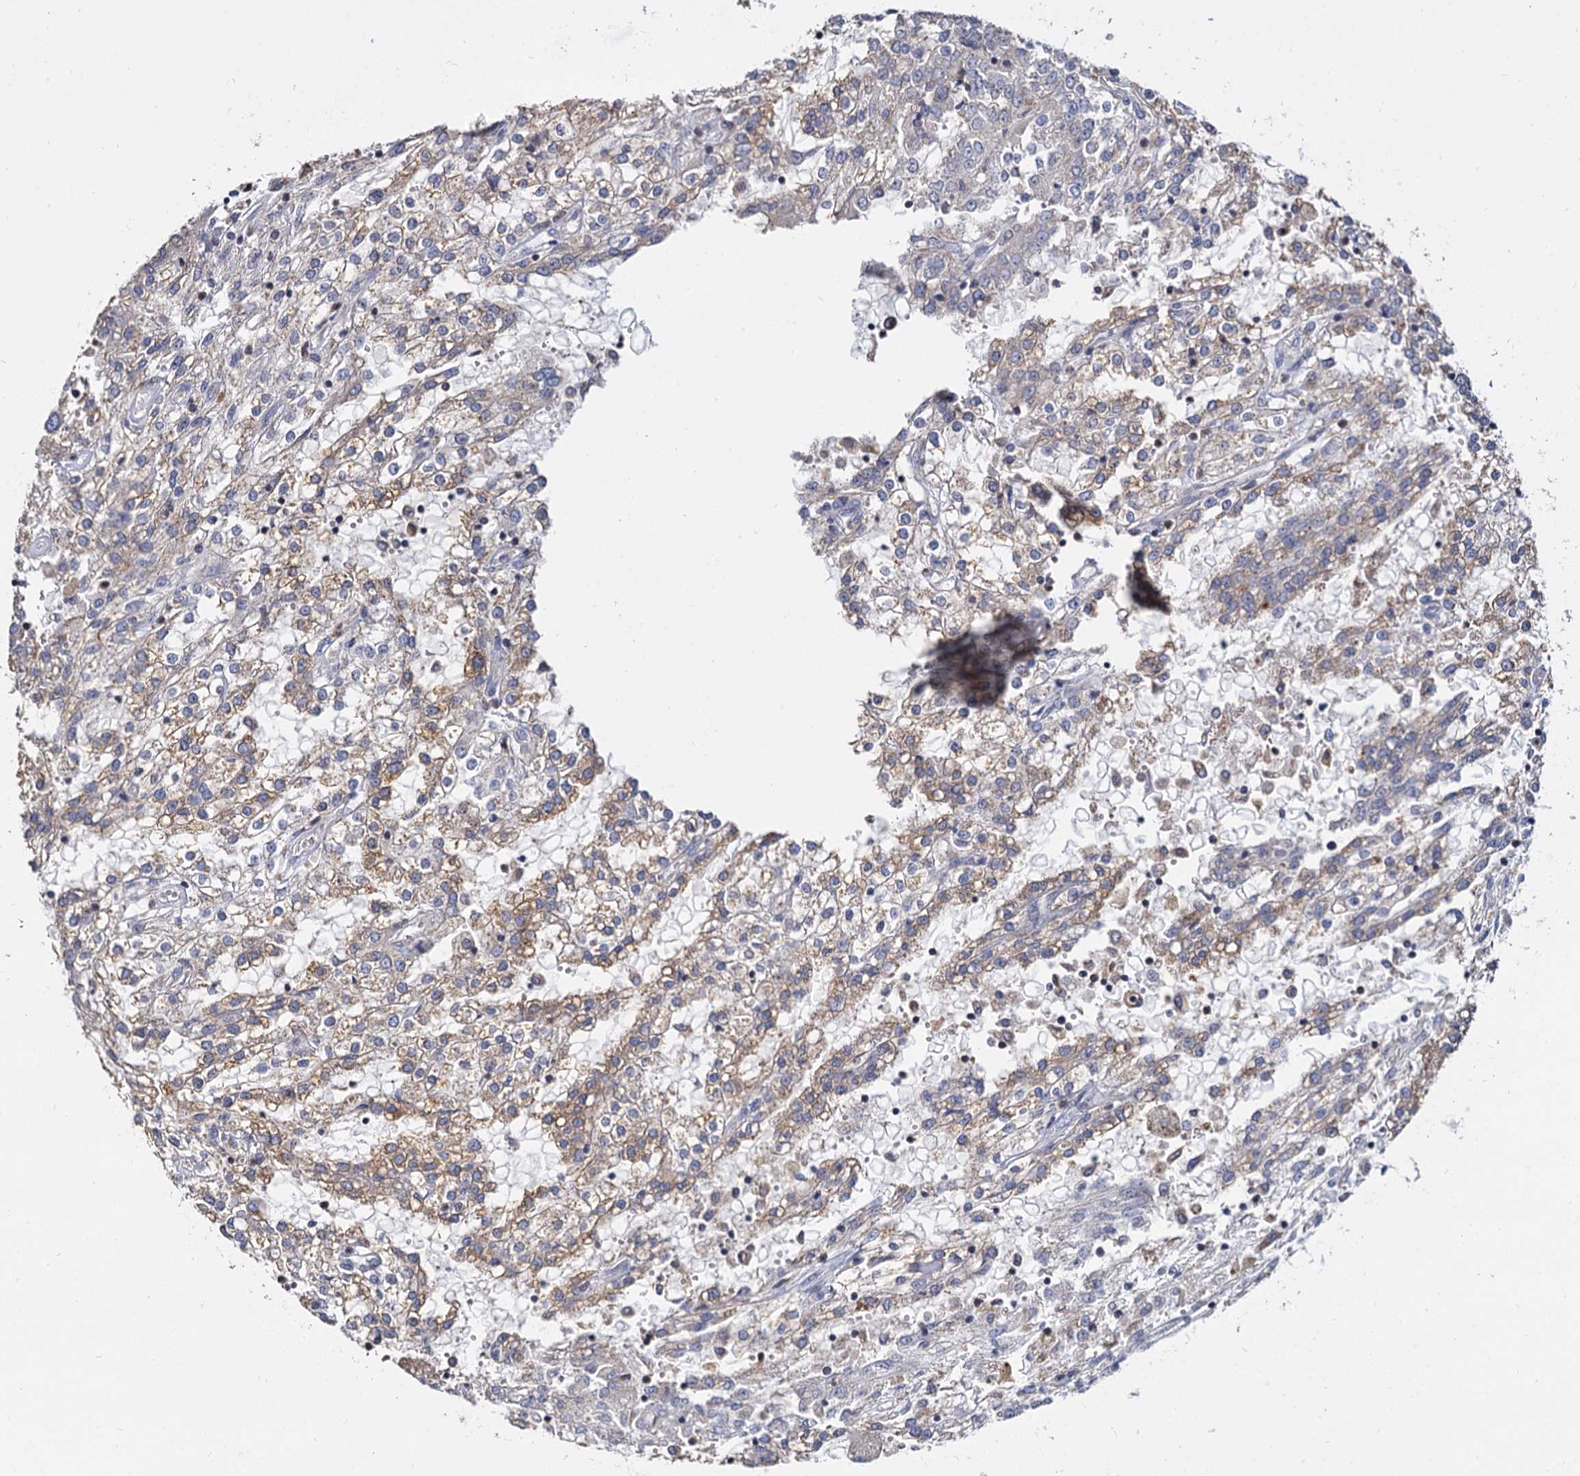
{"staining": {"intensity": "moderate", "quantity": "25%-75%", "location": "cytoplasmic/membranous"}, "tissue": "renal cancer", "cell_type": "Tumor cells", "image_type": "cancer", "snomed": [{"axis": "morphology", "description": "Adenocarcinoma, NOS"}, {"axis": "topography", "description": "Kidney"}], "caption": "A brown stain highlights moderate cytoplasmic/membranous expression of a protein in human renal cancer (adenocarcinoma) tumor cells.", "gene": "ANKRD13A", "patient": {"sex": "female", "age": 52}}